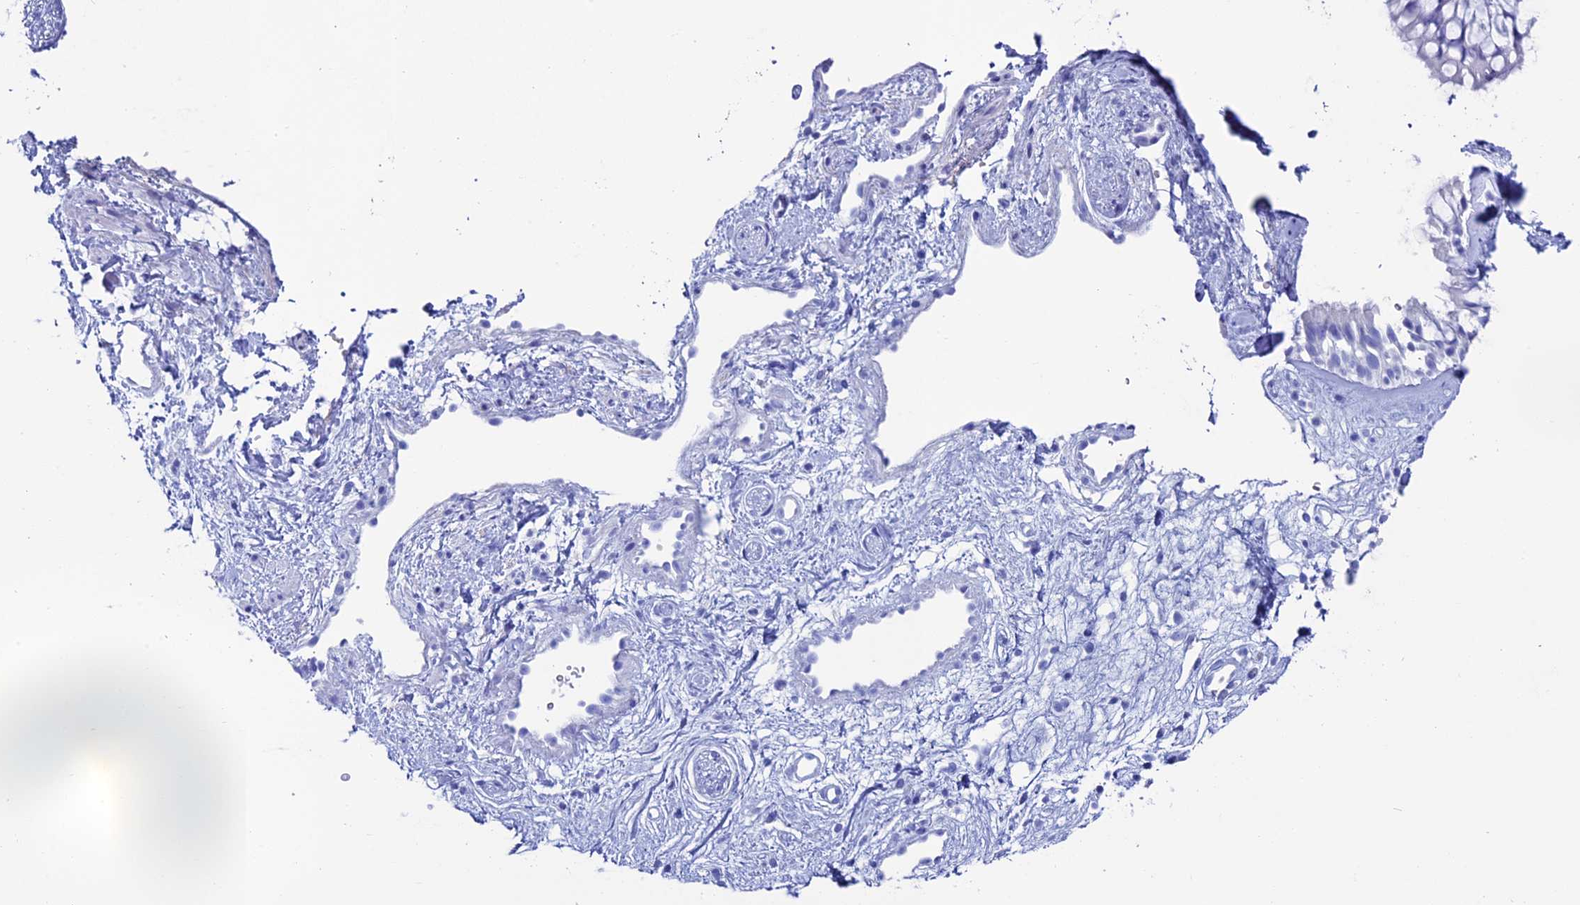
{"staining": {"intensity": "negative", "quantity": "none", "location": "none"}, "tissue": "nasopharynx", "cell_type": "Respiratory epithelial cells", "image_type": "normal", "snomed": [{"axis": "morphology", "description": "Normal tissue, NOS"}, {"axis": "topography", "description": "Nasopharynx"}], "caption": "Immunohistochemistry of unremarkable human nasopharynx demonstrates no positivity in respiratory epithelial cells. (DAB immunohistochemistry (IHC) visualized using brightfield microscopy, high magnification).", "gene": "ANKRD29", "patient": {"sex": "male", "age": 32}}